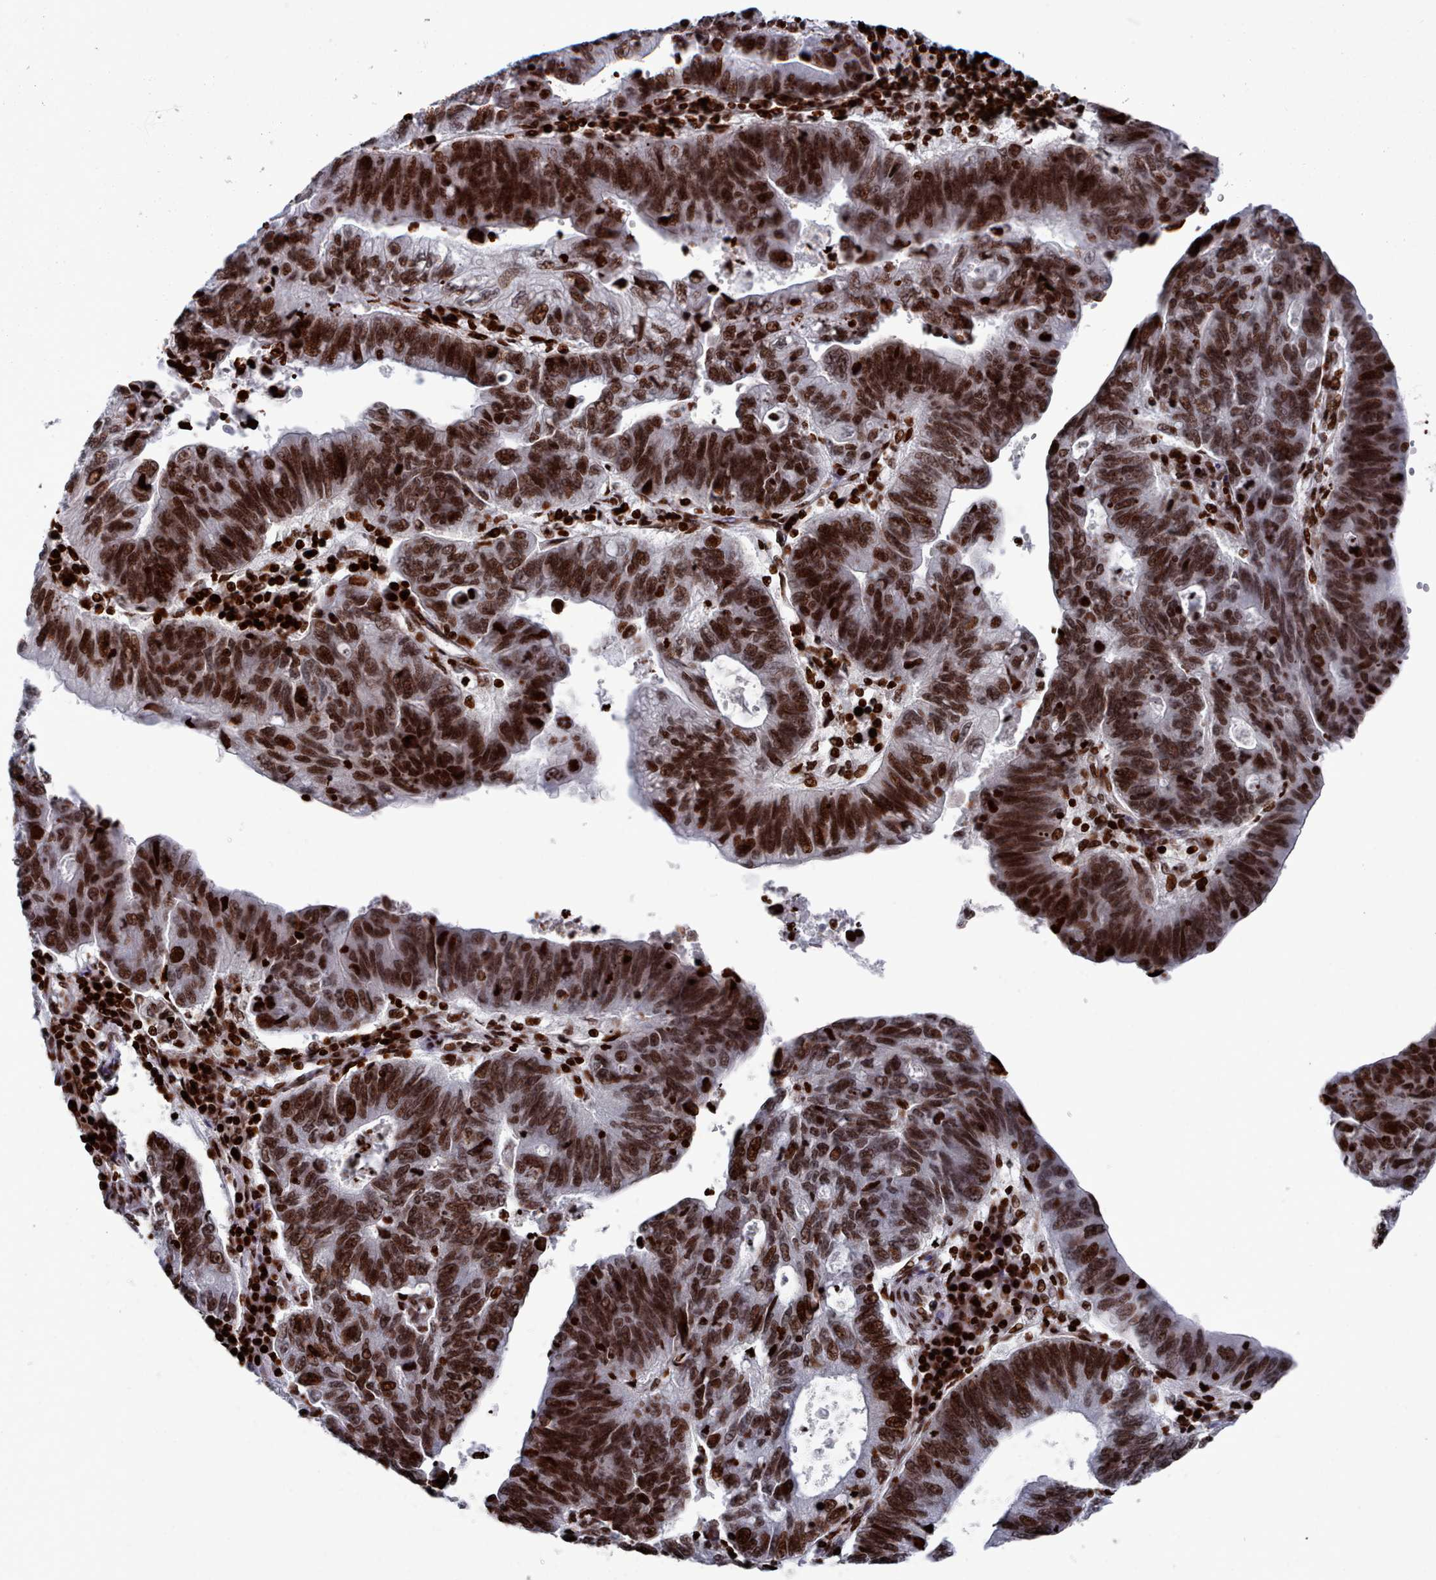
{"staining": {"intensity": "strong", "quantity": ">75%", "location": "nuclear"}, "tissue": "stomach cancer", "cell_type": "Tumor cells", "image_type": "cancer", "snomed": [{"axis": "morphology", "description": "Adenocarcinoma, NOS"}, {"axis": "topography", "description": "Stomach"}], "caption": "DAB (3,3'-diaminobenzidine) immunohistochemical staining of human stomach cancer demonstrates strong nuclear protein staining in approximately >75% of tumor cells.", "gene": "PCDHB12", "patient": {"sex": "male", "age": 59}}